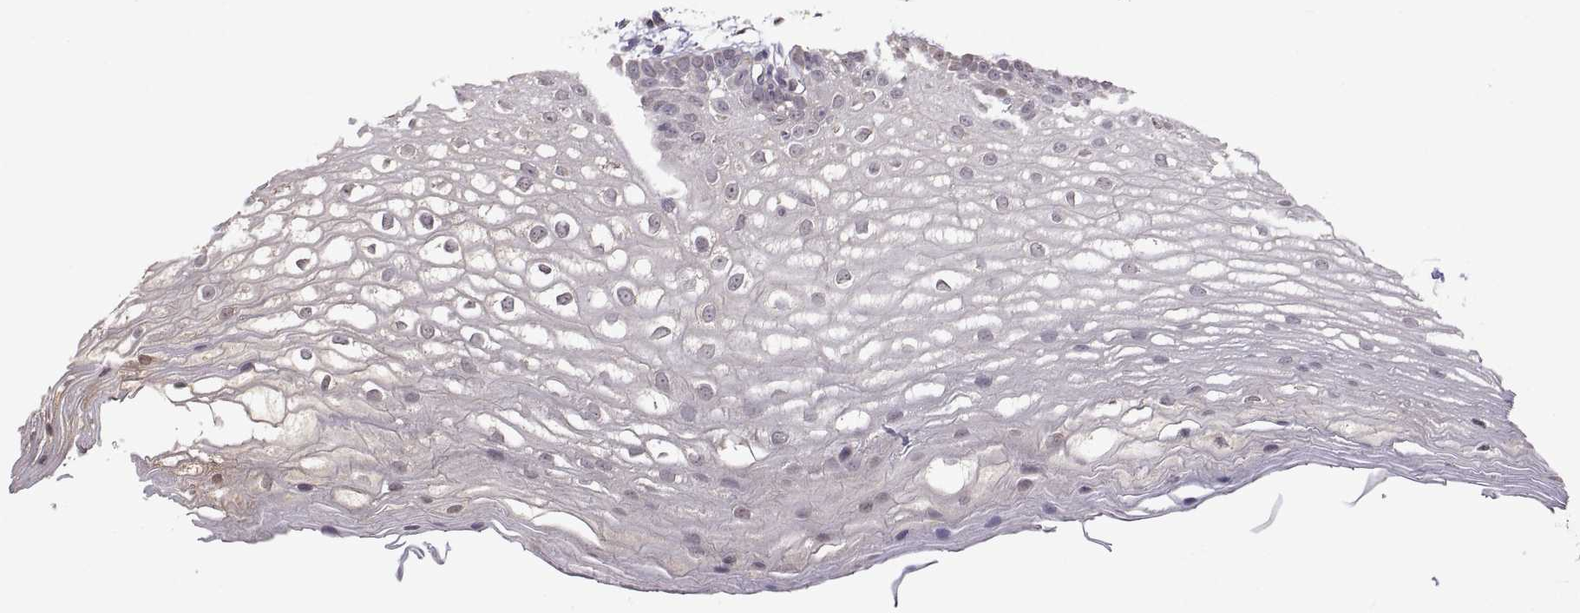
{"staining": {"intensity": "negative", "quantity": "none", "location": "none"}, "tissue": "oral mucosa", "cell_type": "Squamous epithelial cells", "image_type": "normal", "snomed": [{"axis": "morphology", "description": "Normal tissue, NOS"}, {"axis": "topography", "description": "Oral tissue"}], "caption": "IHC of benign human oral mucosa displays no positivity in squamous epithelial cells. (Stains: DAB (3,3'-diaminobenzidine) immunohistochemistry with hematoxylin counter stain, Microscopy: brightfield microscopy at high magnification).", "gene": "LAMA1", "patient": {"sex": "male", "age": 72}}